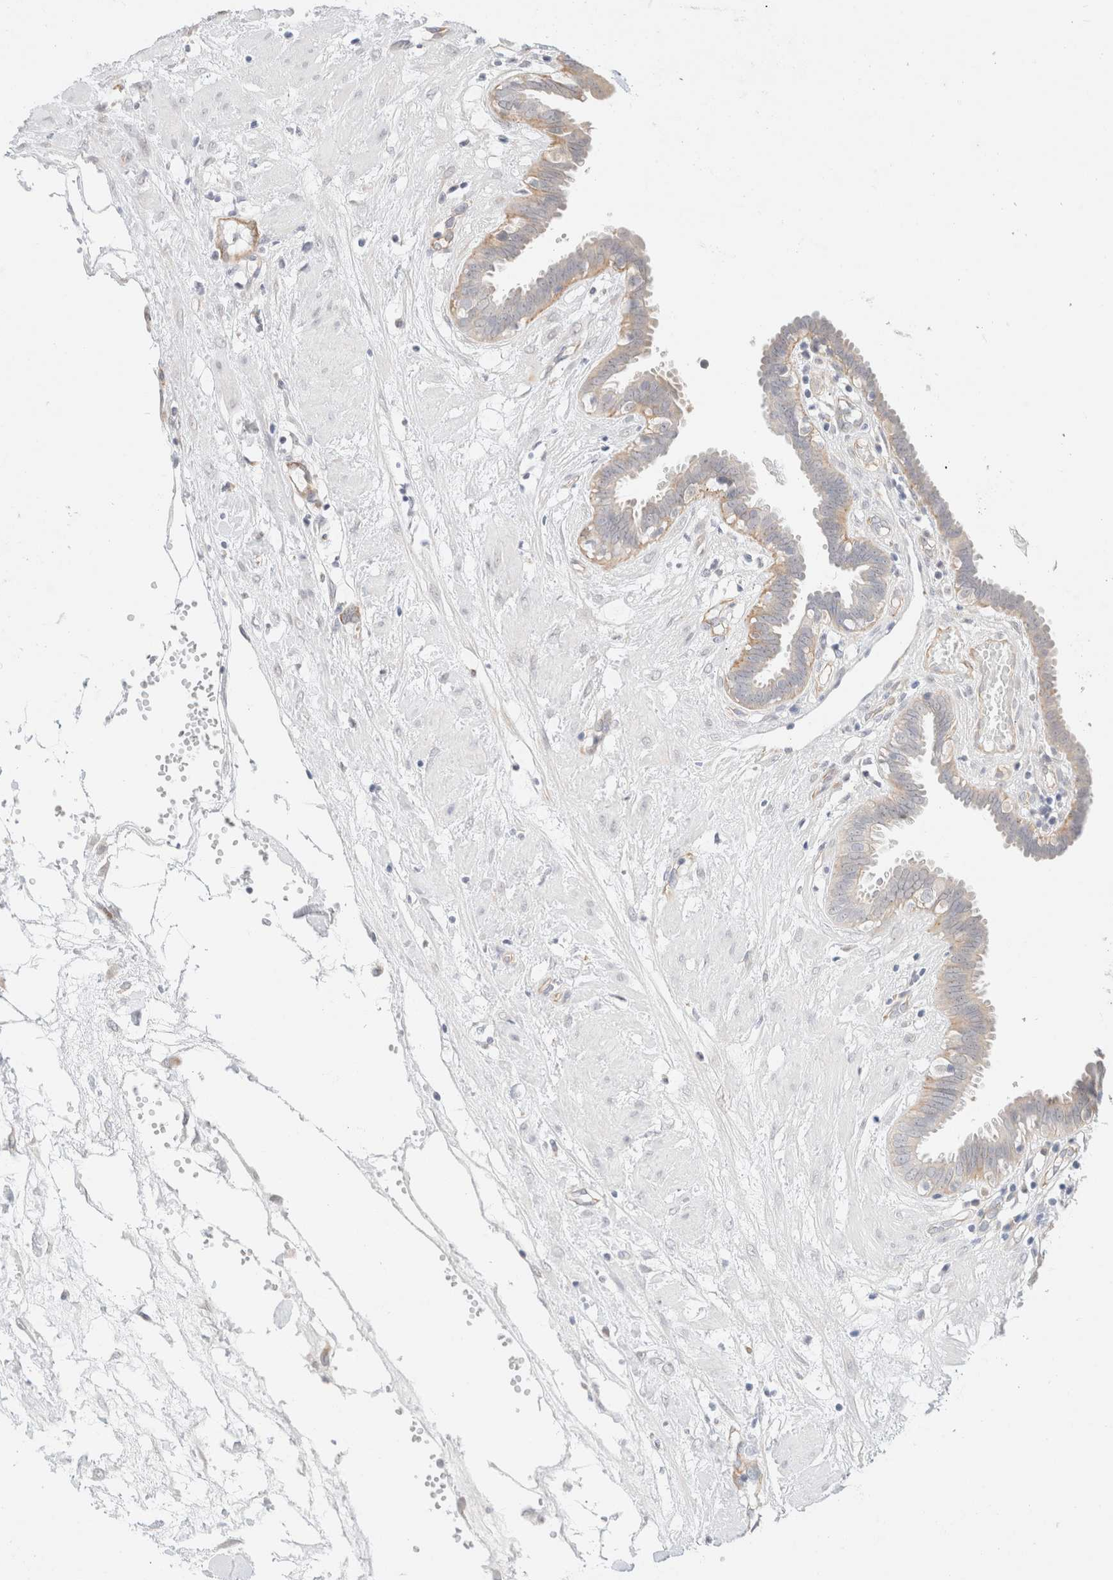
{"staining": {"intensity": "weak", "quantity": ">75%", "location": "cytoplasmic/membranous"}, "tissue": "fallopian tube", "cell_type": "Glandular cells", "image_type": "normal", "snomed": [{"axis": "morphology", "description": "Normal tissue, NOS"}, {"axis": "topography", "description": "Fallopian tube"}, {"axis": "topography", "description": "Placenta"}], "caption": "Immunohistochemical staining of benign human fallopian tube displays weak cytoplasmic/membranous protein staining in about >75% of glandular cells.", "gene": "UNC13B", "patient": {"sex": "female", "age": 32}}